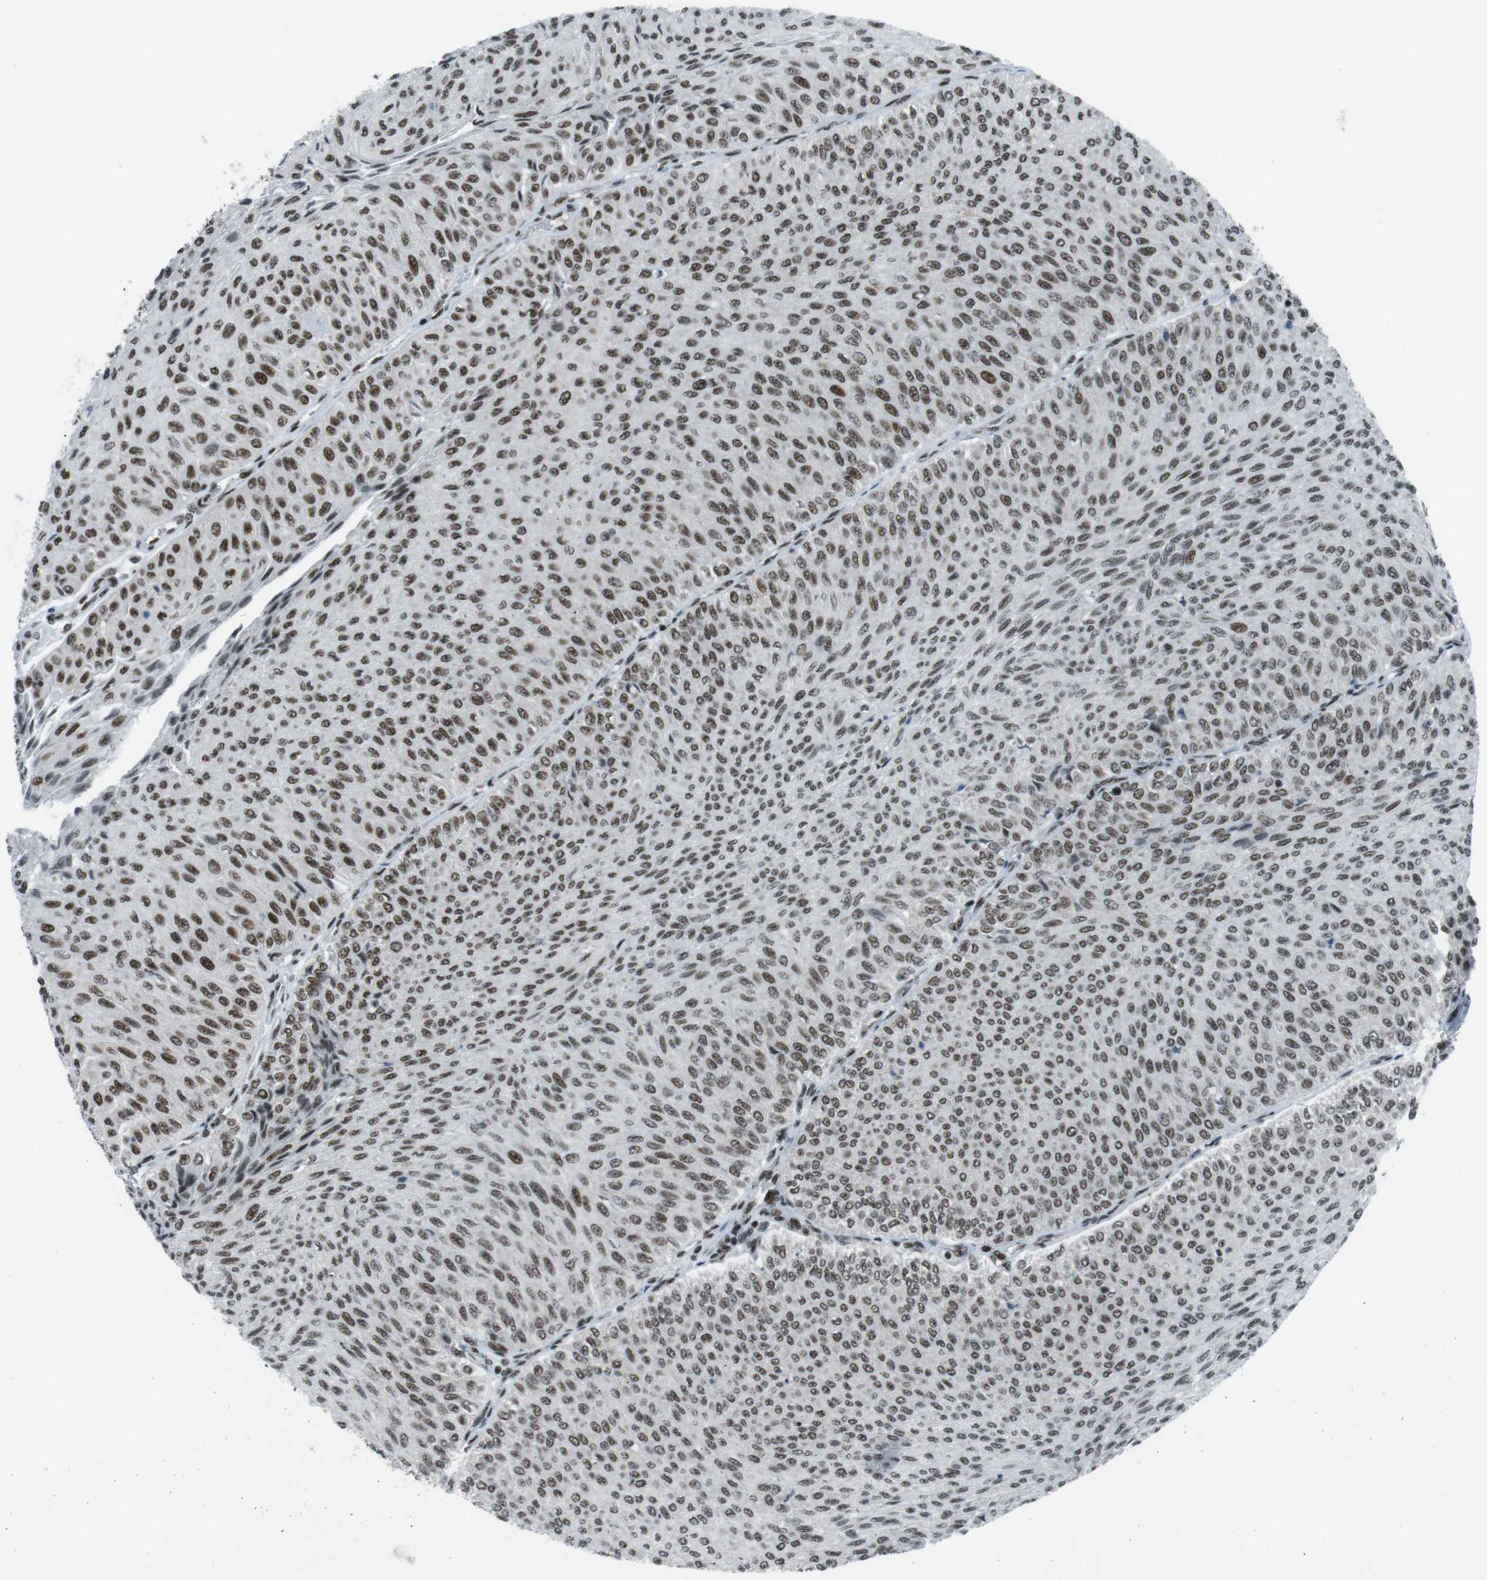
{"staining": {"intensity": "moderate", "quantity": ">75%", "location": "nuclear"}, "tissue": "urothelial cancer", "cell_type": "Tumor cells", "image_type": "cancer", "snomed": [{"axis": "morphology", "description": "Urothelial carcinoma, Low grade"}, {"axis": "topography", "description": "Urinary bladder"}], "caption": "High-power microscopy captured an immunohistochemistry (IHC) histopathology image of low-grade urothelial carcinoma, revealing moderate nuclear positivity in approximately >75% of tumor cells.", "gene": "TAF1", "patient": {"sex": "male", "age": 78}}